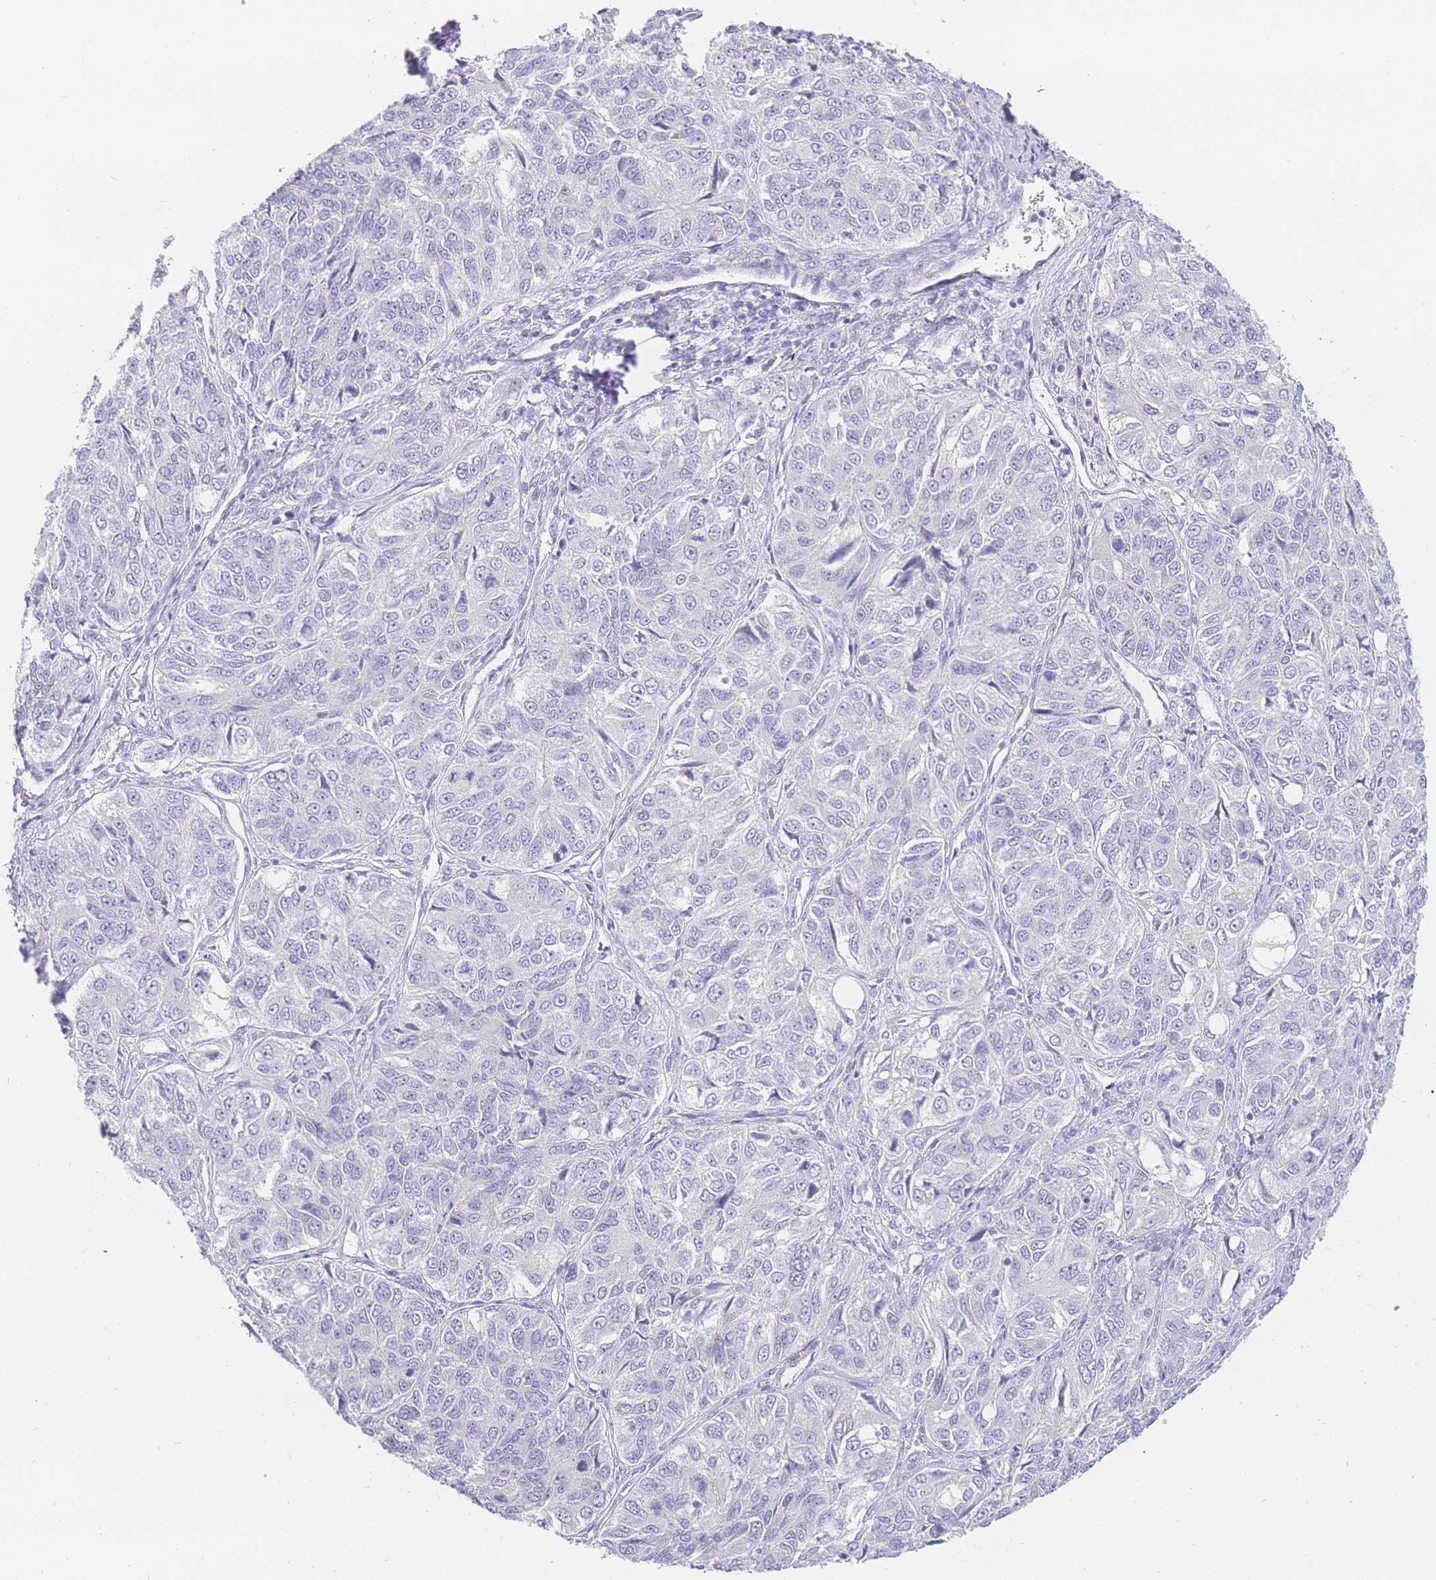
{"staining": {"intensity": "negative", "quantity": "none", "location": "none"}, "tissue": "ovarian cancer", "cell_type": "Tumor cells", "image_type": "cancer", "snomed": [{"axis": "morphology", "description": "Carcinoma, endometroid"}, {"axis": "topography", "description": "Ovary"}], "caption": "Ovarian cancer stained for a protein using immunohistochemistry demonstrates no expression tumor cells.", "gene": "UPK1A", "patient": {"sex": "female", "age": 51}}